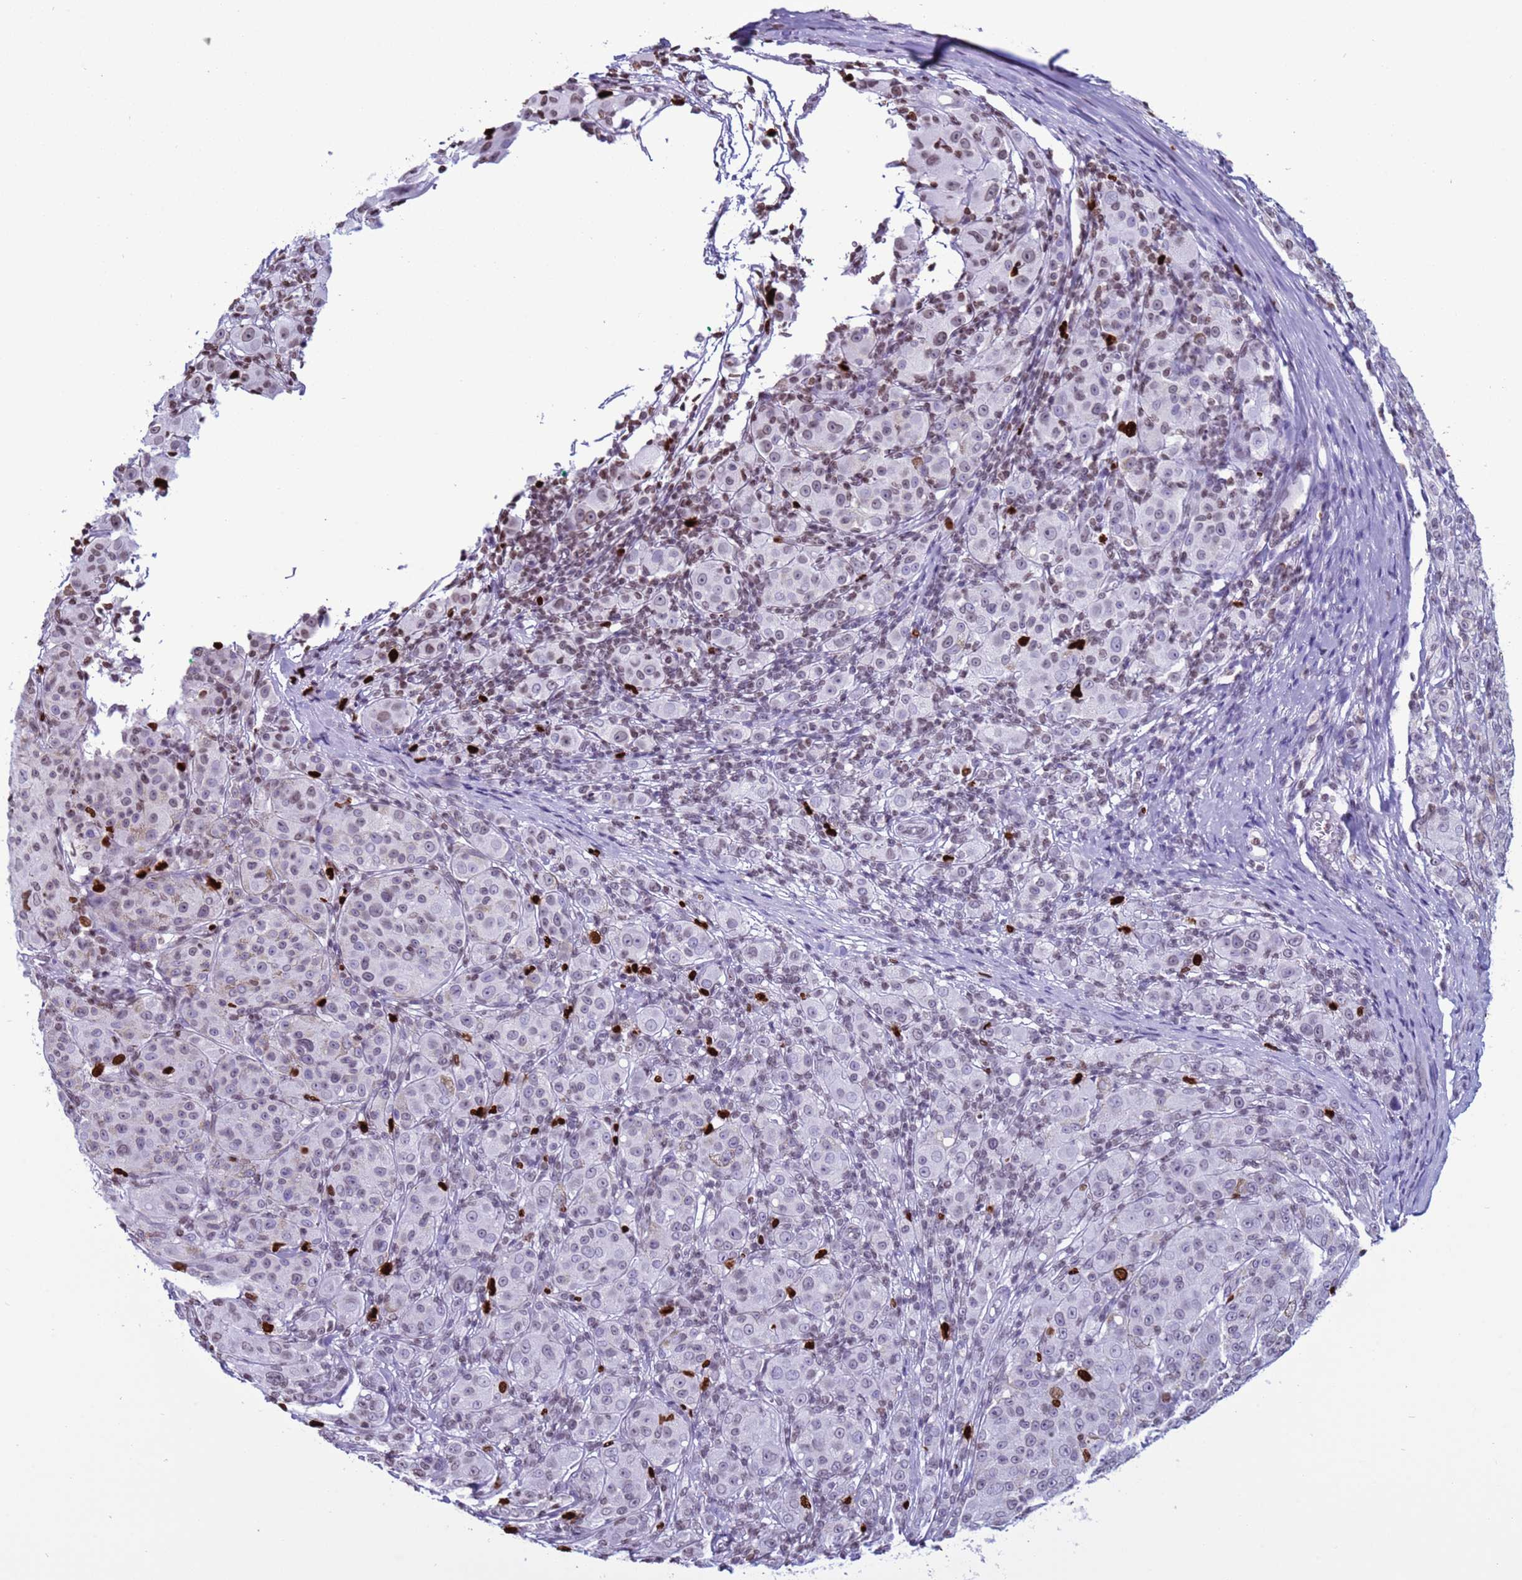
{"staining": {"intensity": "strong", "quantity": "<25%", "location": "nuclear"}, "tissue": "melanoma", "cell_type": "Tumor cells", "image_type": "cancer", "snomed": [{"axis": "morphology", "description": "Malignant melanoma, NOS"}, {"axis": "topography", "description": "Skin"}], "caption": "Immunohistochemistry (IHC) of malignant melanoma demonstrates medium levels of strong nuclear expression in approximately <25% of tumor cells. (IHC, brightfield microscopy, high magnification).", "gene": "H4C8", "patient": {"sex": "female", "age": 52}}